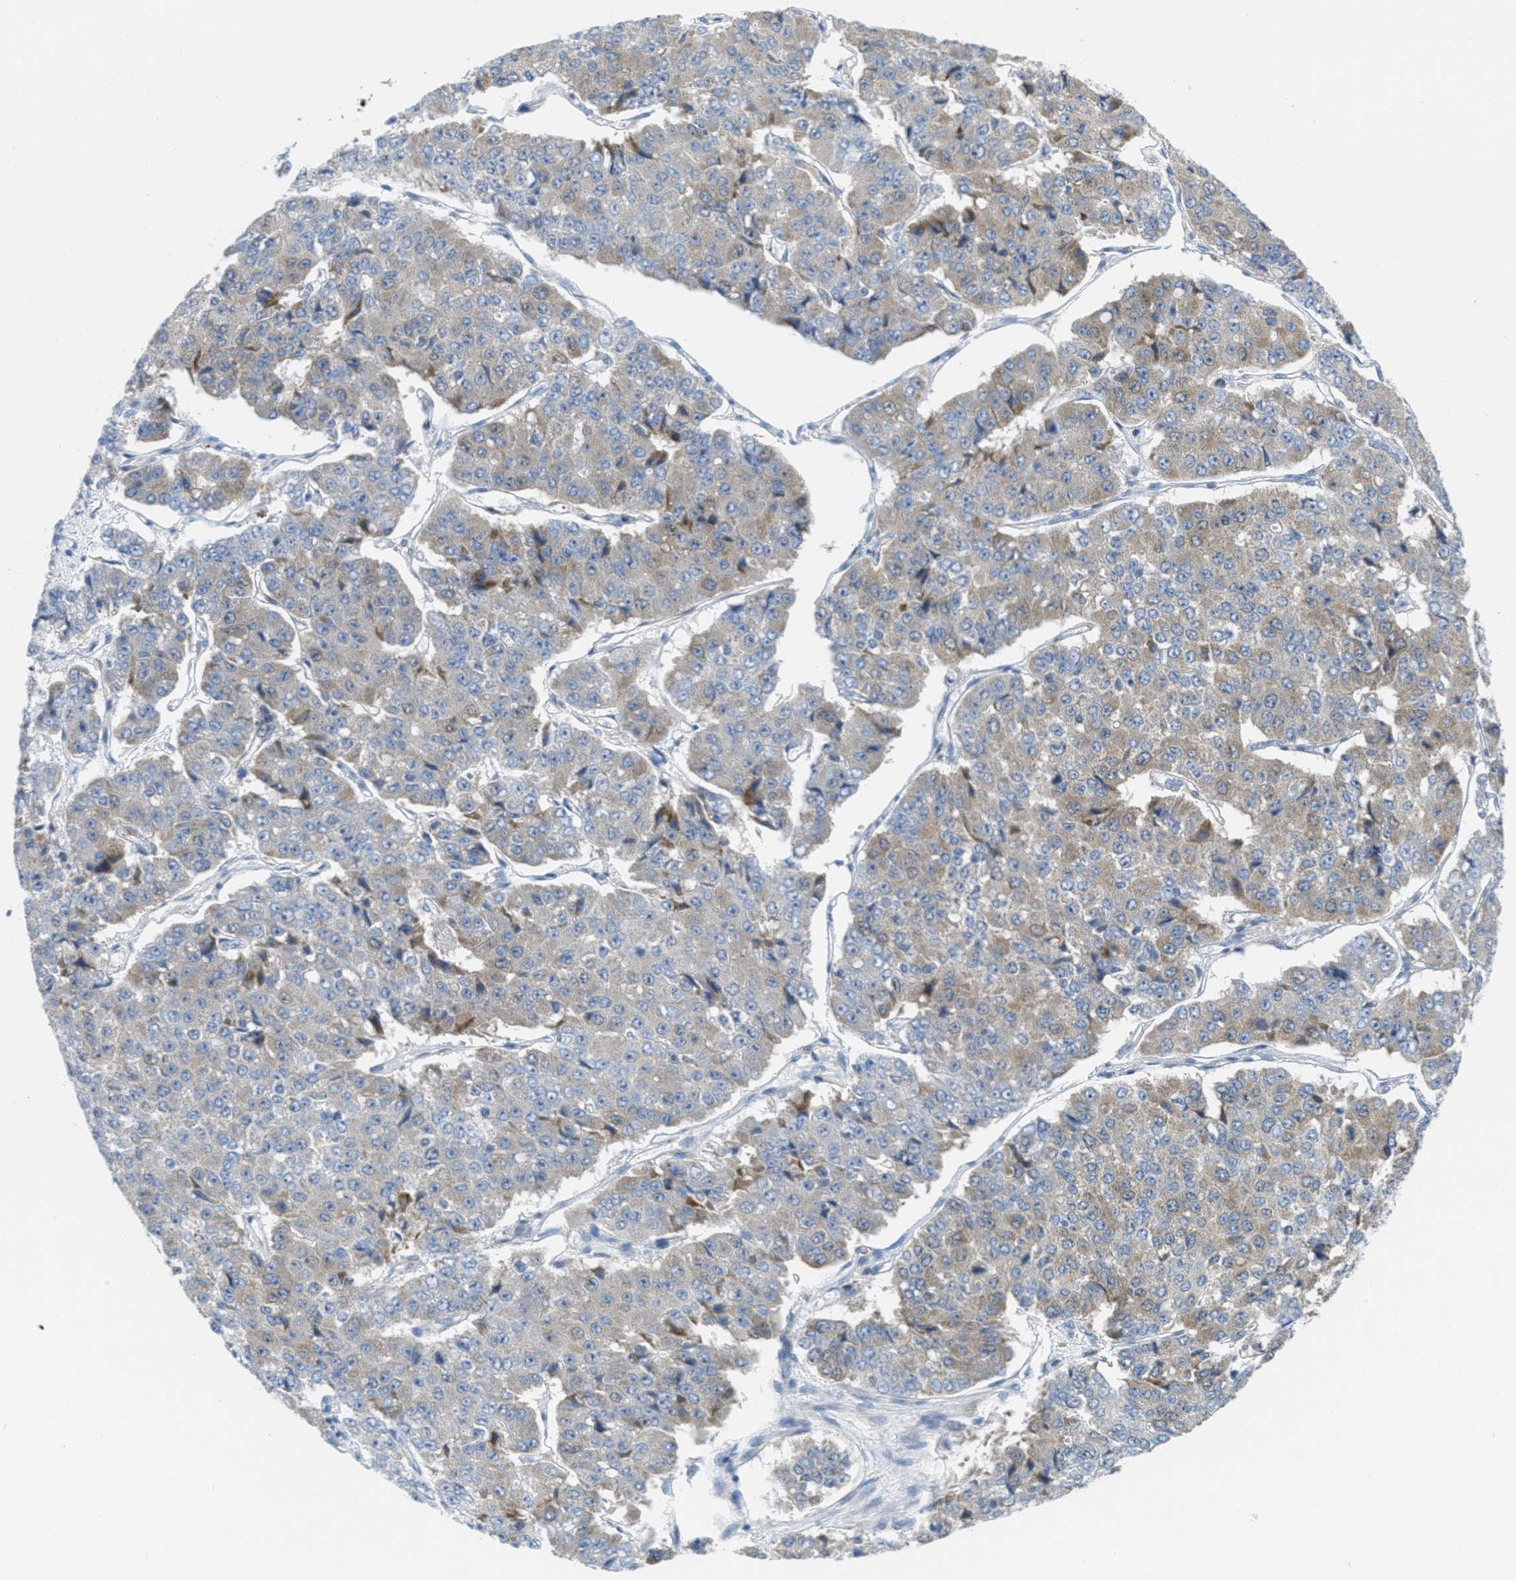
{"staining": {"intensity": "weak", "quantity": ">75%", "location": "cytoplasmic/membranous"}, "tissue": "pancreatic cancer", "cell_type": "Tumor cells", "image_type": "cancer", "snomed": [{"axis": "morphology", "description": "Adenocarcinoma, NOS"}, {"axis": "topography", "description": "Pancreas"}], "caption": "Protein staining of pancreatic adenocarcinoma tissue reveals weak cytoplasmic/membranous expression in approximately >75% of tumor cells.", "gene": "ORC6", "patient": {"sex": "male", "age": 50}}